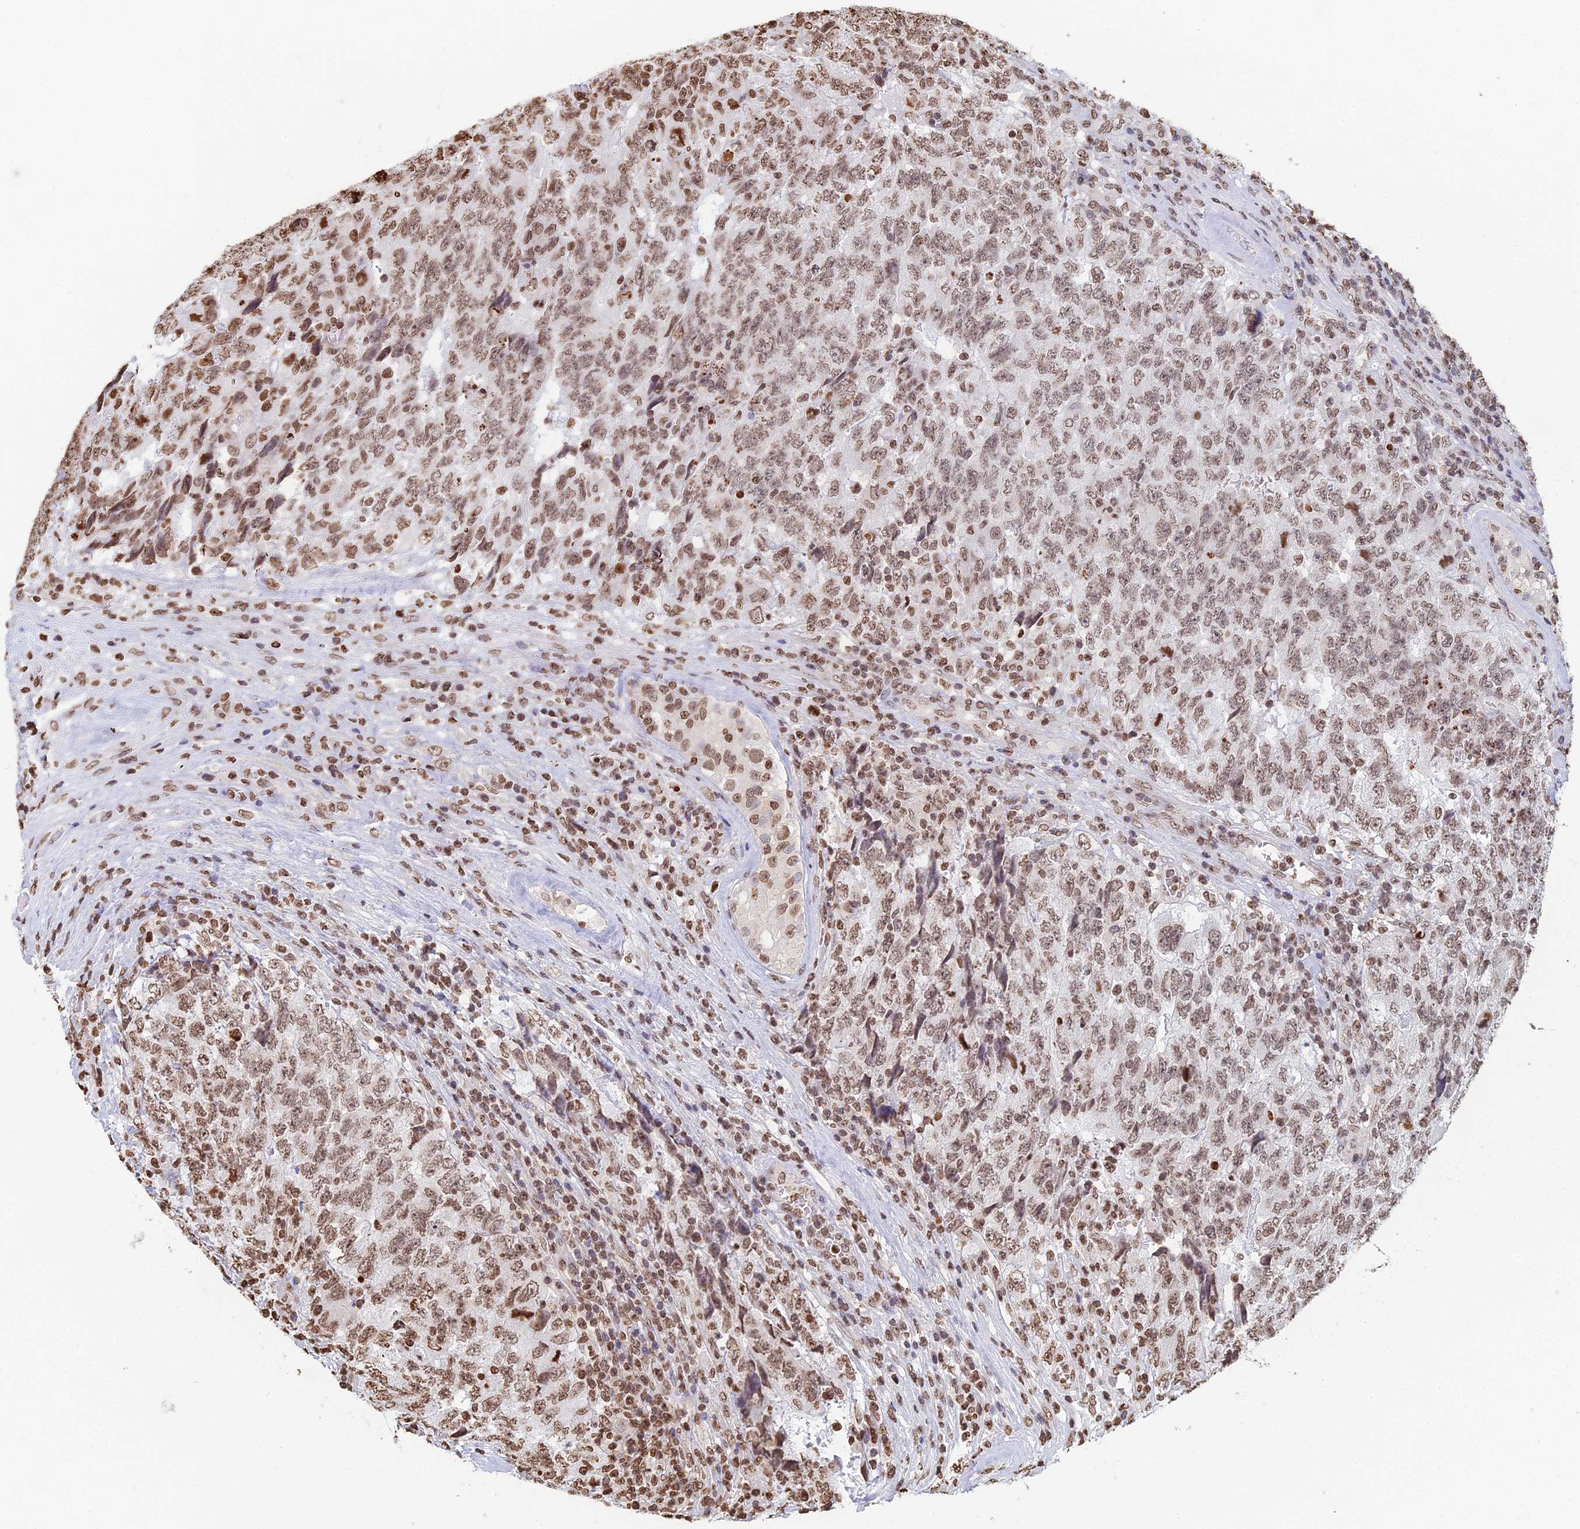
{"staining": {"intensity": "weak", "quantity": ">75%", "location": "nuclear"}, "tissue": "testis cancer", "cell_type": "Tumor cells", "image_type": "cancer", "snomed": [{"axis": "morphology", "description": "Carcinoma, Embryonal, NOS"}, {"axis": "topography", "description": "Testis"}], "caption": "There is low levels of weak nuclear staining in tumor cells of testis cancer, as demonstrated by immunohistochemical staining (brown color).", "gene": "GBP3", "patient": {"sex": "male", "age": 34}}